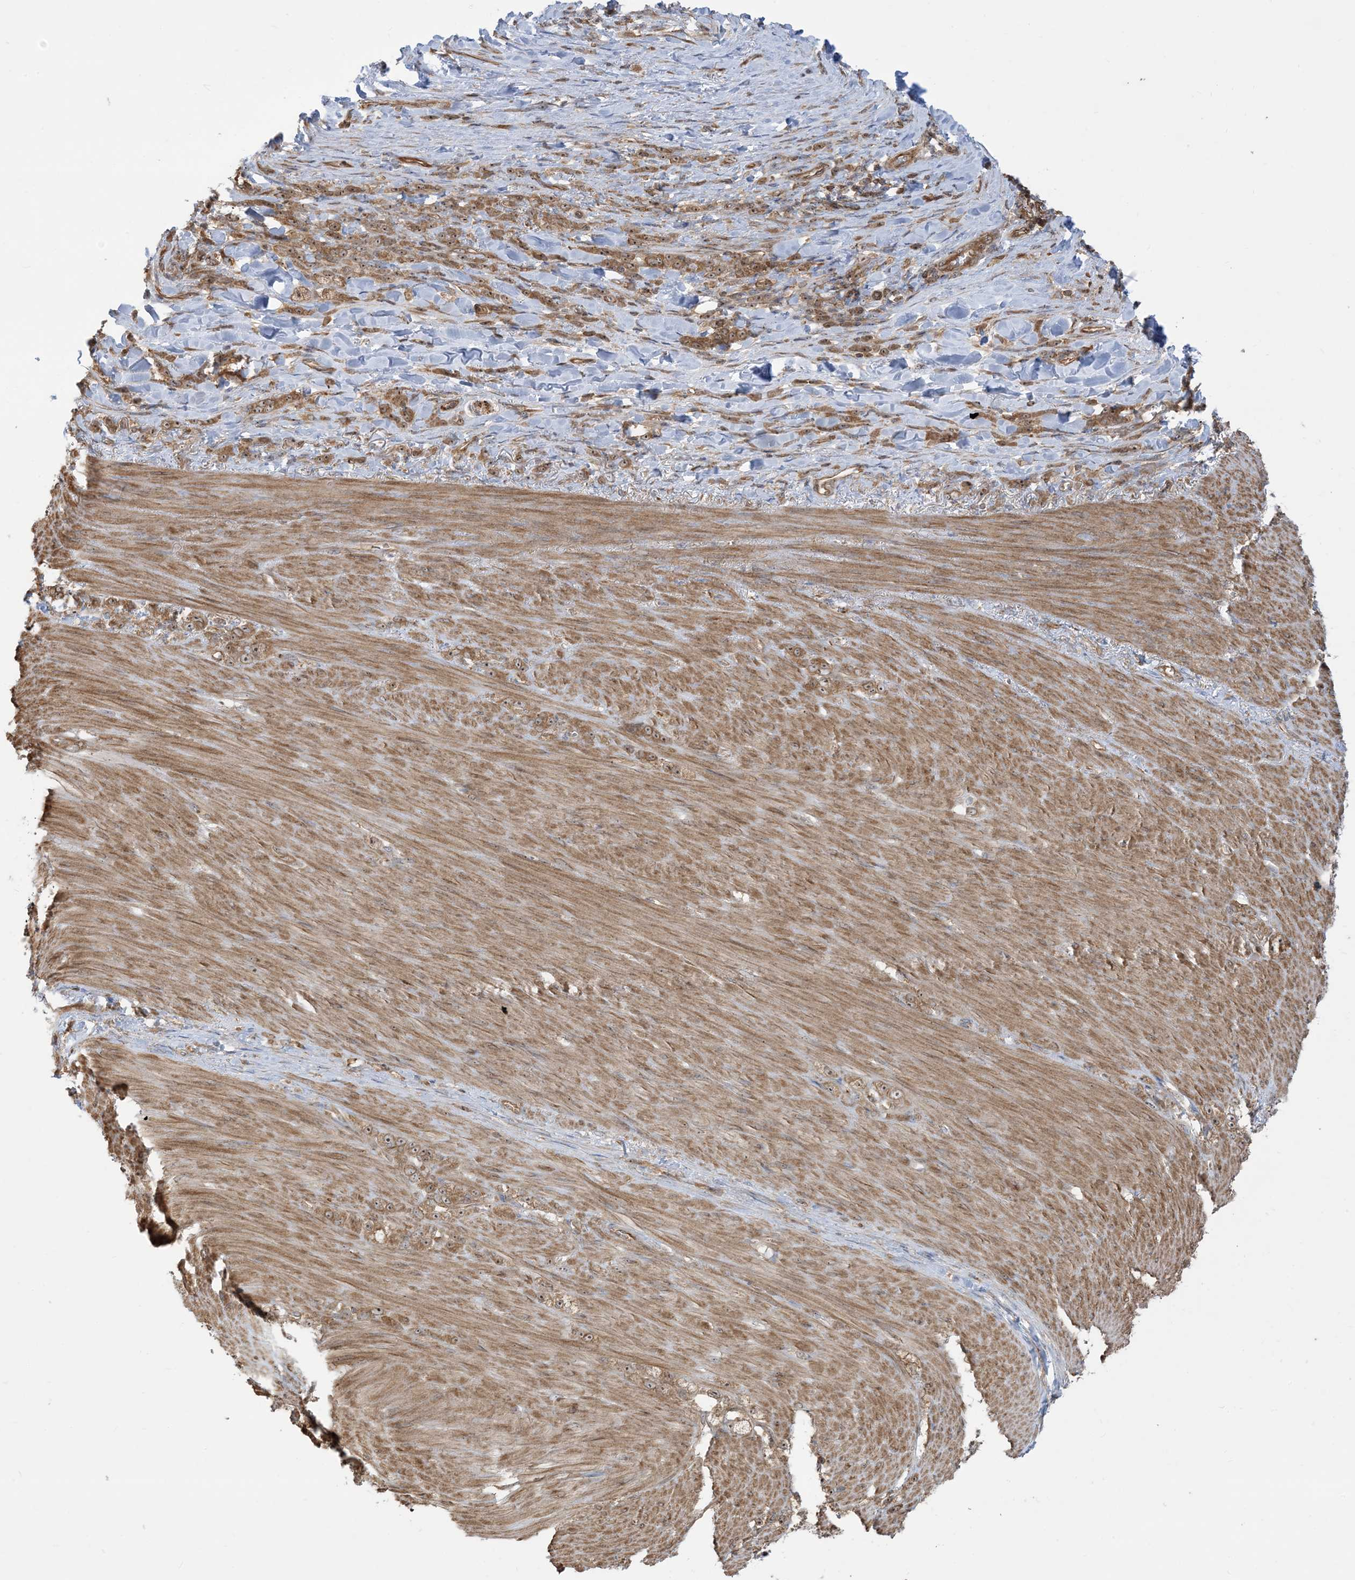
{"staining": {"intensity": "moderate", "quantity": ">75%", "location": "cytoplasmic/membranous,nuclear"}, "tissue": "stomach cancer", "cell_type": "Tumor cells", "image_type": "cancer", "snomed": [{"axis": "morphology", "description": "Normal tissue, NOS"}, {"axis": "morphology", "description": "Adenocarcinoma, NOS"}, {"axis": "topography", "description": "Stomach"}], "caption": "Immunohistochemical staining of human stomach adenocarcinoma exhibits medium levels of moderate cytoplasmic/membranous and nuclear staining in about >75% of tumor cells. The staining was performed using DAB (3,3'-diaminobenzidine), with brown indicating positive protein expression. Nuclei are stained blue with hematoxylin.", "gene": "SRP72", "patient": {"sex": "male", "age": 82}}